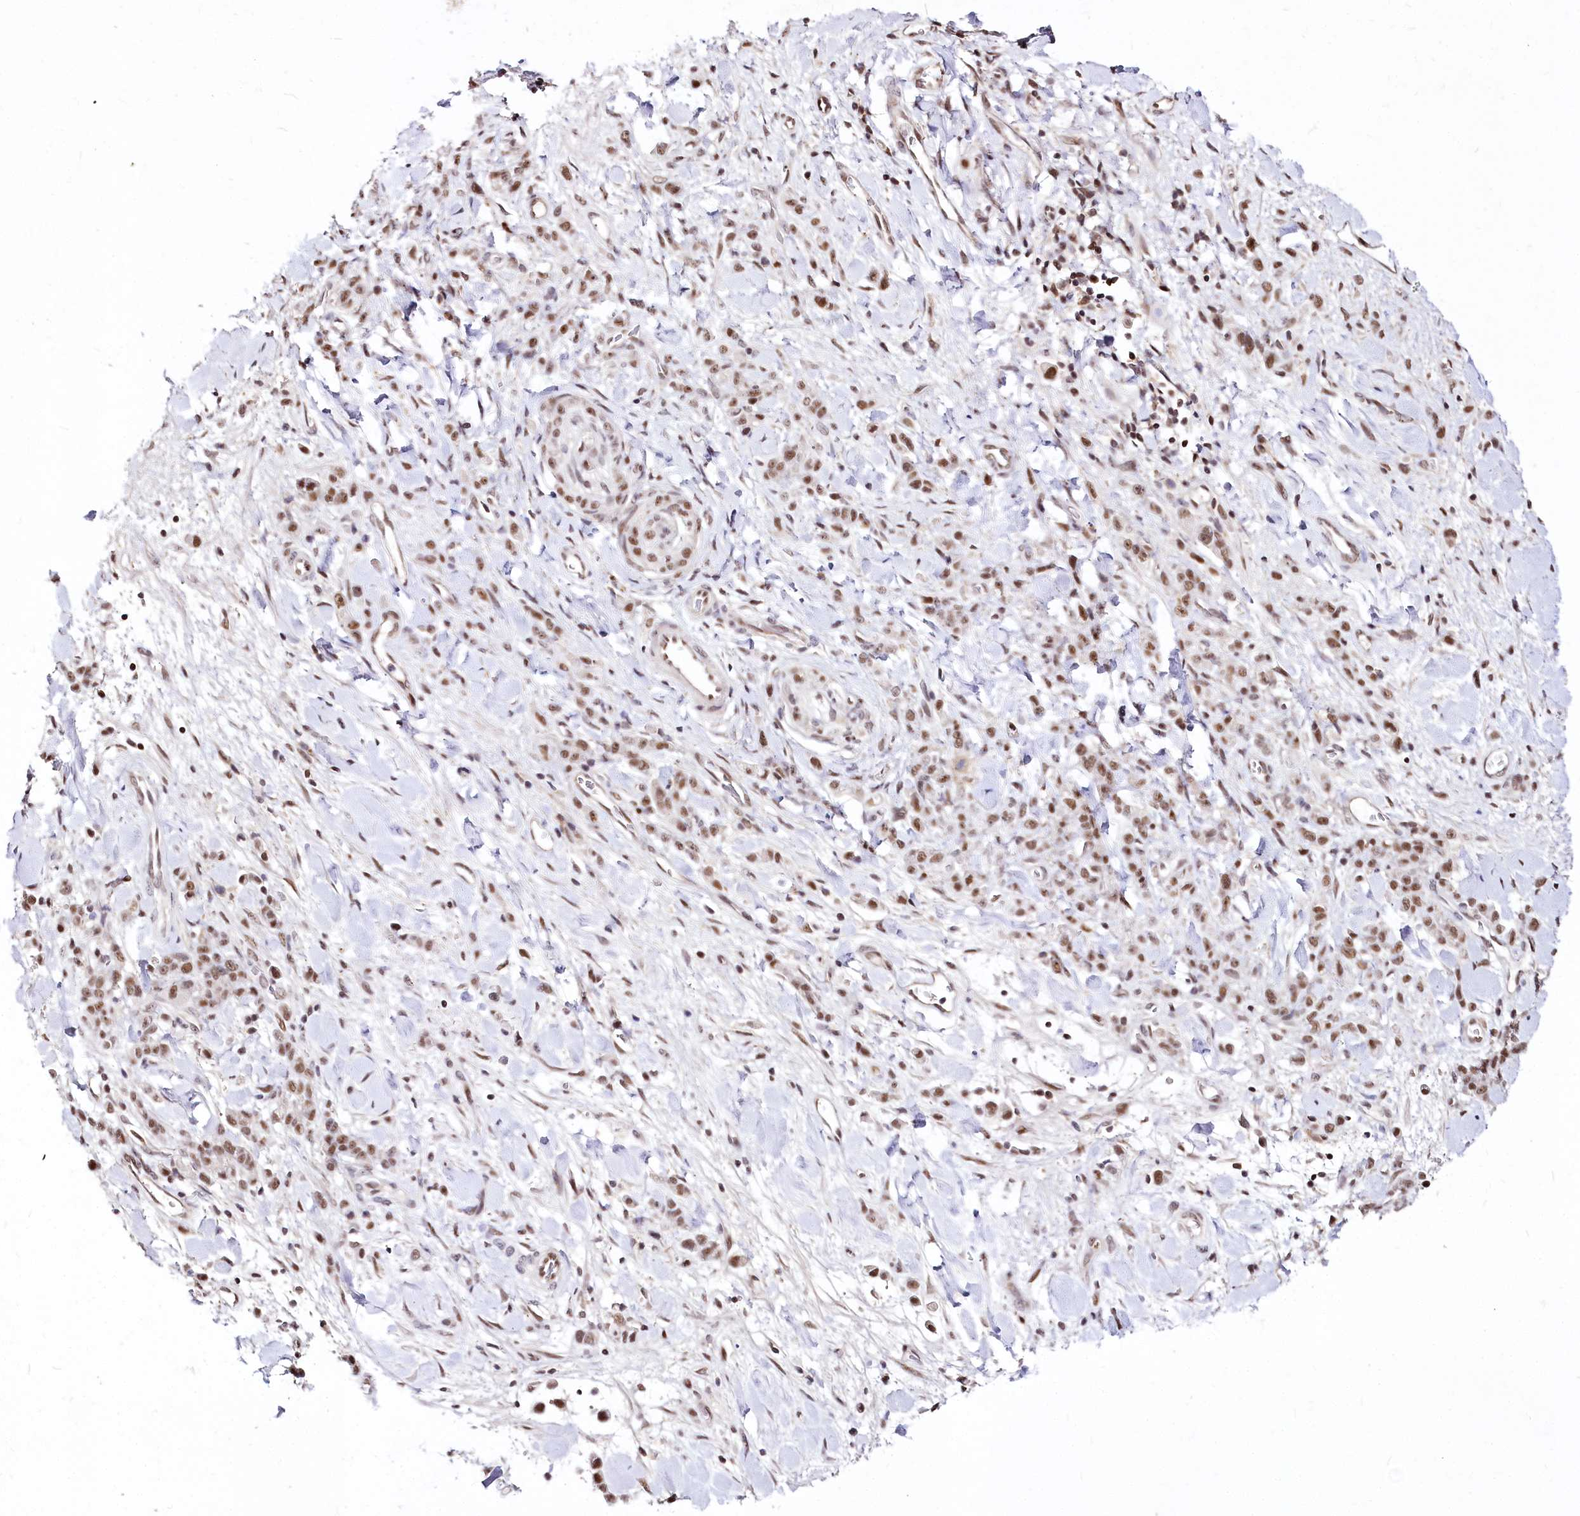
{"staining": {"intensity": "moderate", "quantity": ">75%", "location": "nuclear"}, "tissue": "stomach cancer", "cell_type": "Tumor cells", "image_type": "cancer", "snomed": [{"axis": "morphology", "description": "Normal tissue, NOS"}, {"axis": "morphology", "description": "Adenocarcinoma, NOS"}, {"axis": "topography", "description": "Stomach"}], "caption": "This image displays immunohistochemistry (IHC) staining of human stomach cancer (adenocarcinoma), with medium moderate nuclear expression in approximately >75% of tumor cells.", "gene": "POLA2", "patient": {"sex": "male", "age": 82}}